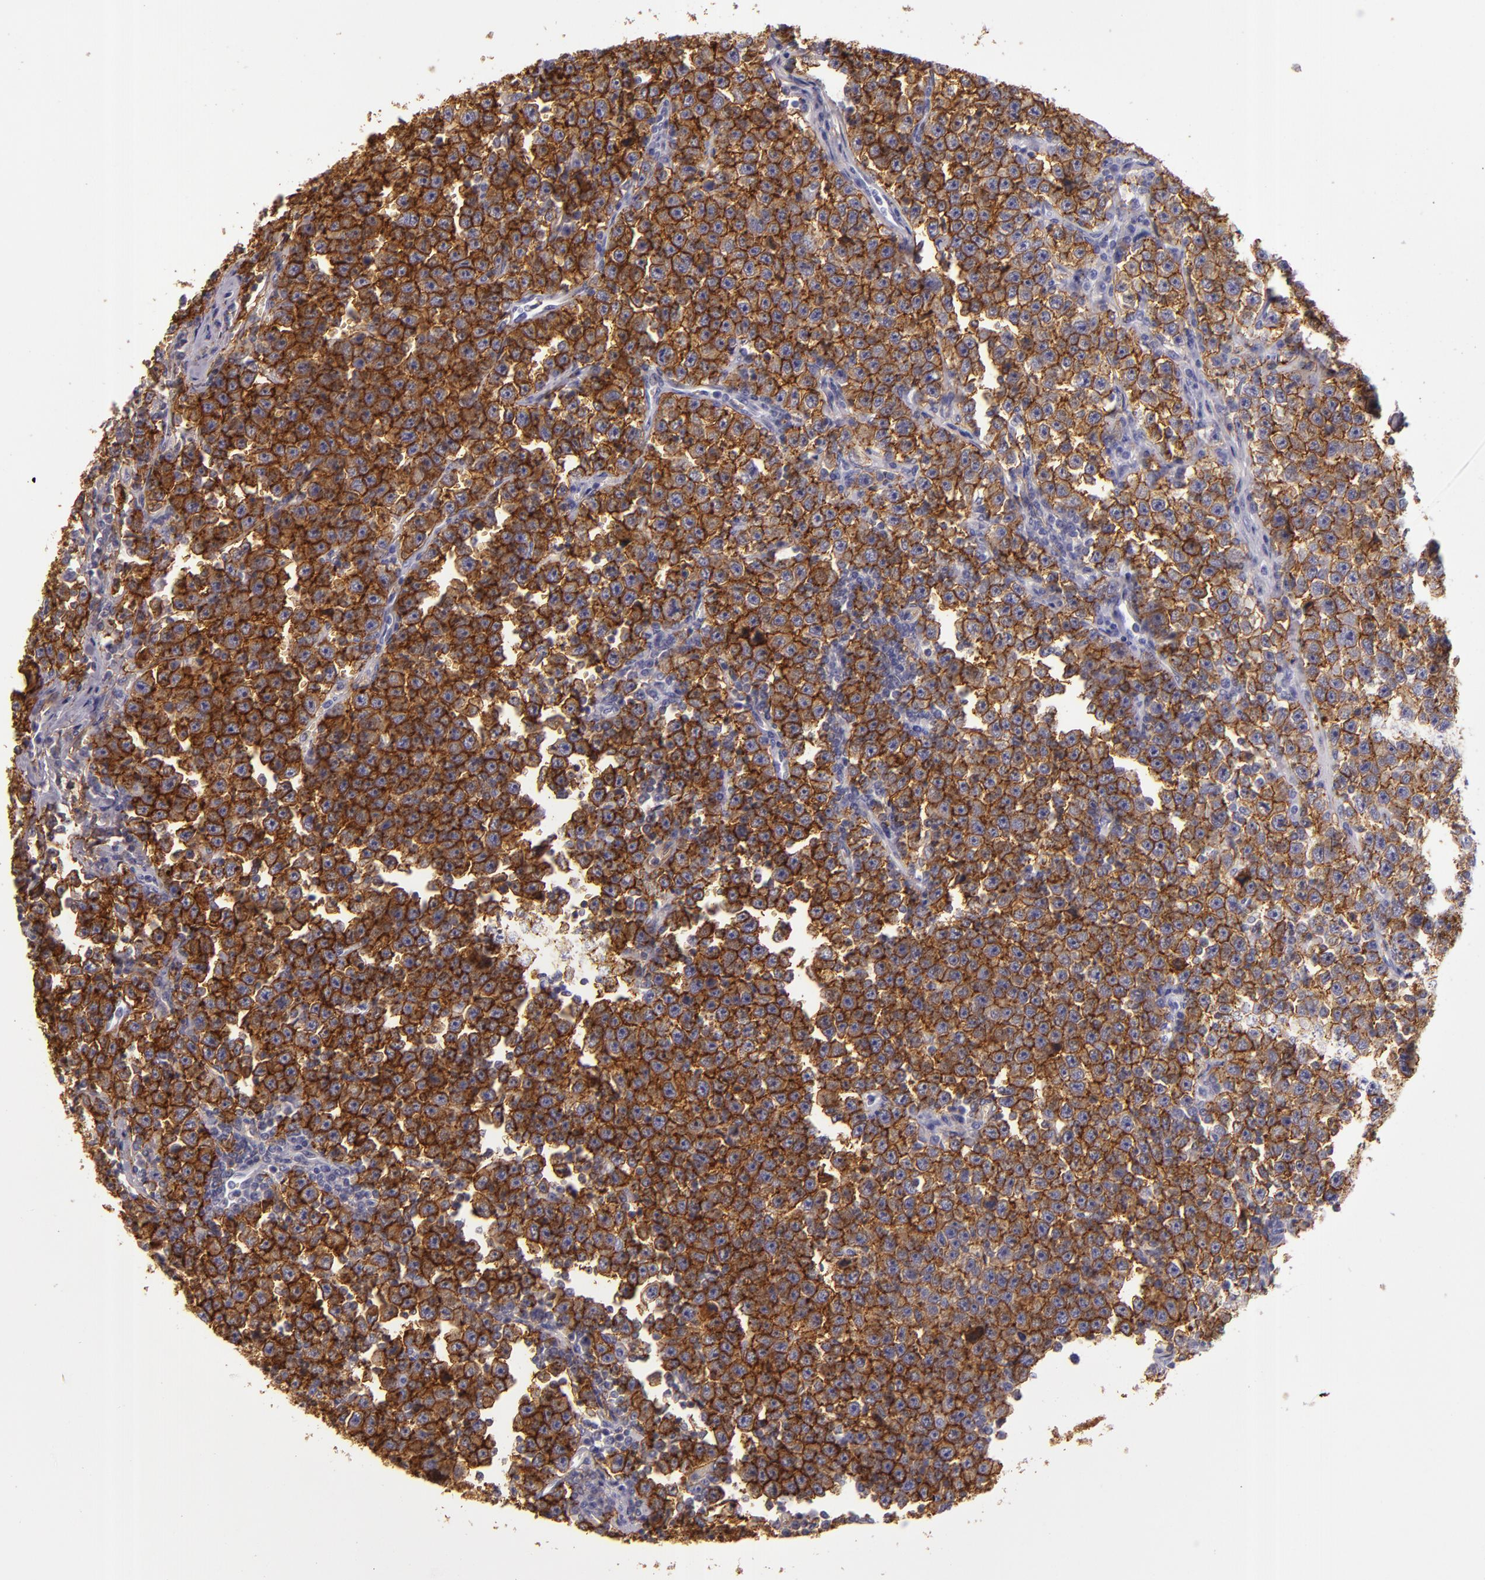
{"staining": {"intensity": "strong", "quantity": ">75%", "location": "cytoplasmic/membranous"}, "tissue": "testis cancer", "cell_type": "Tumor cells", "image_type": "cancer", "snomed": [{"axis": "morphology", "description": "Seminoma, NOS"}, {"axis": "topography", "description": "Testis"}], "caption": "IHC staining of seminoma (testis), which exhibits high levels of strong cytoplasmic/membranous staining in about >75% of tumor cells indicating strong cytoplasmic/membranous protein staining. The staining was performed using DAB (brown) for protein detection and nuclei were counterstained in hematoxylin (blue).", "gene": "CD9", "patient": {"sex": "male", "age": 43}}